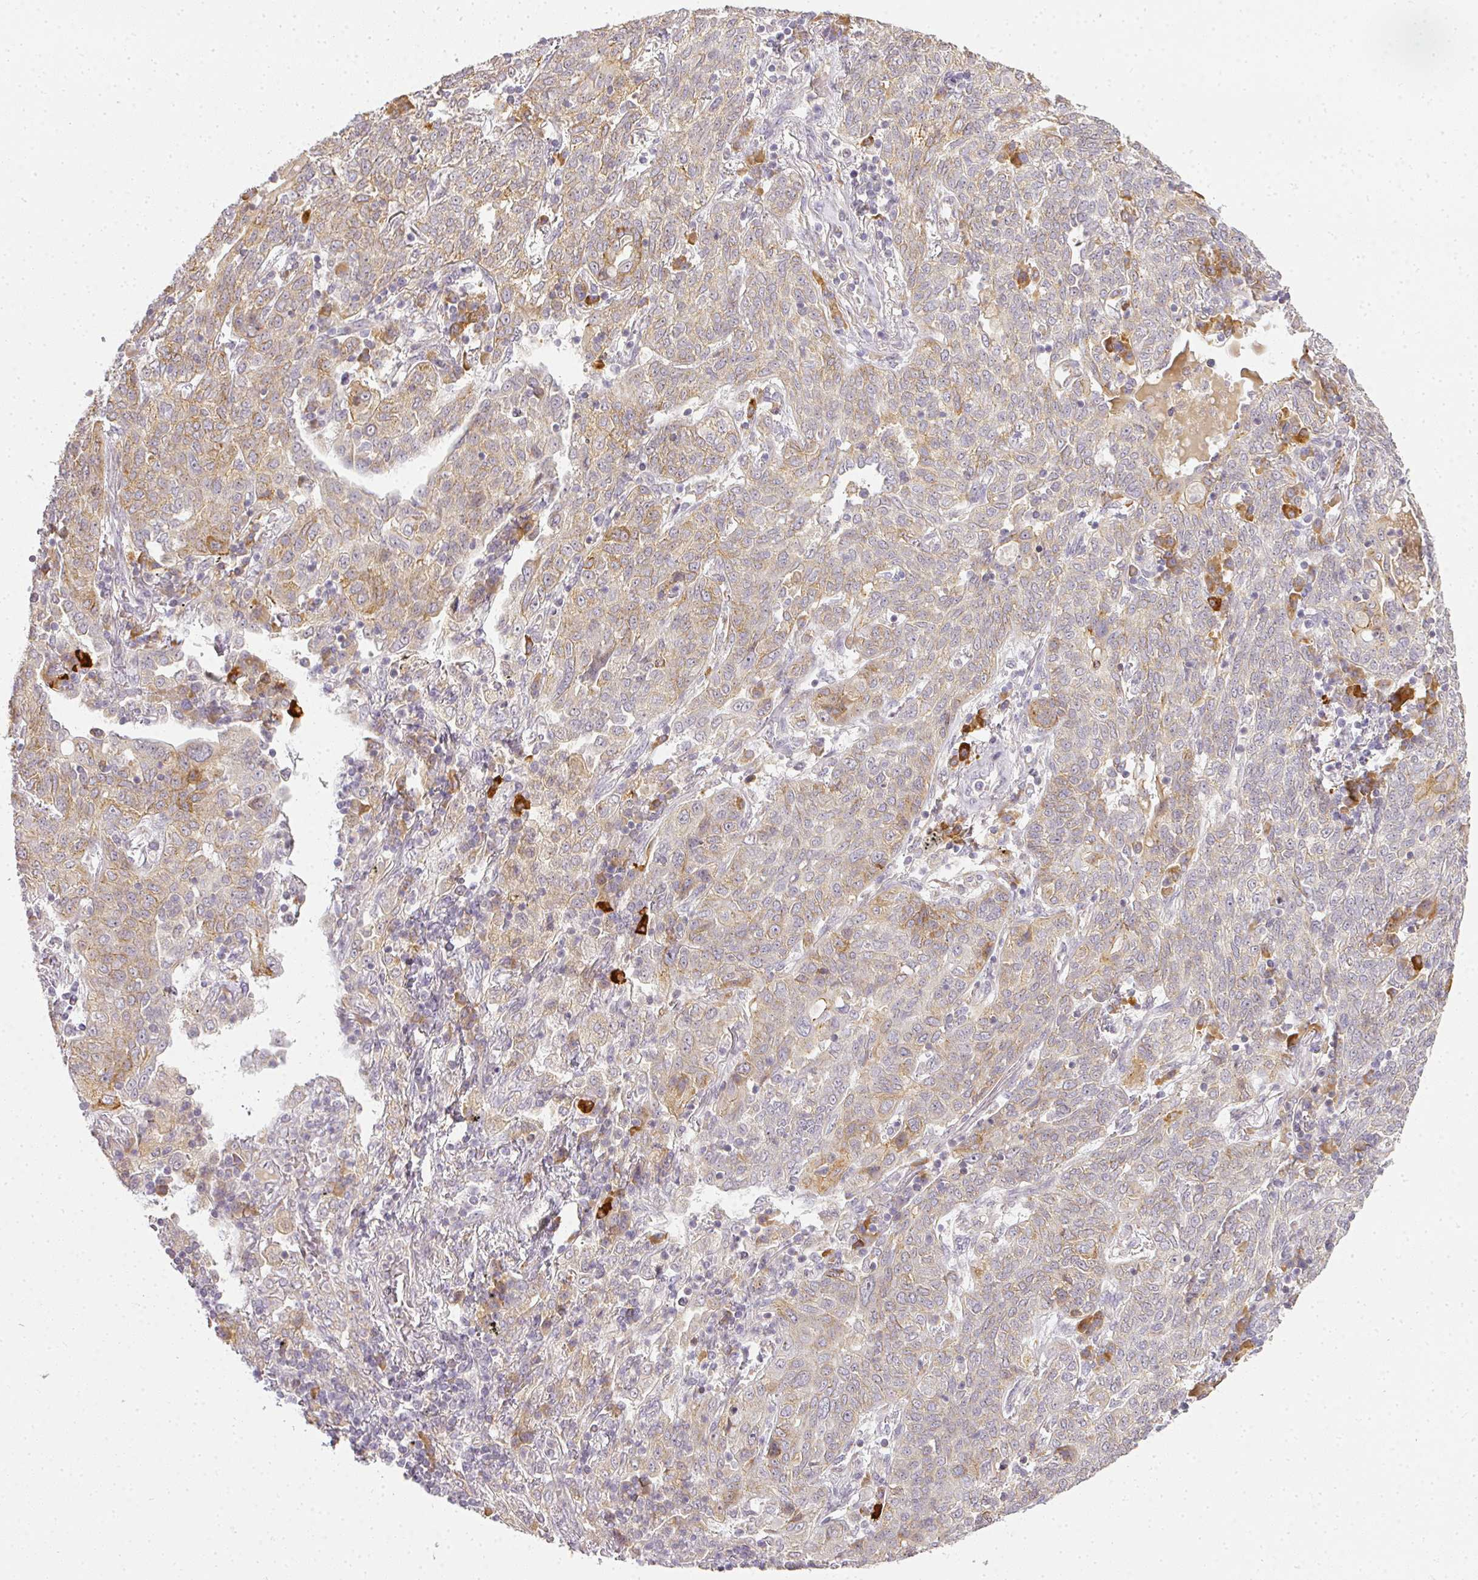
{"staining": {"intensity": "moderate", "quantity": "<25%", "location": "cytoplasmic/membranous"}, "tissue": "lung cancer", "cell_type": "Tumor cells", "image_type": "cancer", "snomed": [{"axis": "morphology", "description": "Squamous cell carcinoma, NOS"}, {"axis": "topography", "description": "Lung"}], "caption": "Lung cancer tissue displays moderate cytoplasmic/membranous staining in approximately <25% of tumor cells Nuclei are stained in blue.", "gene": "MED19", "patient": {"sex": "female", "age": 70}}